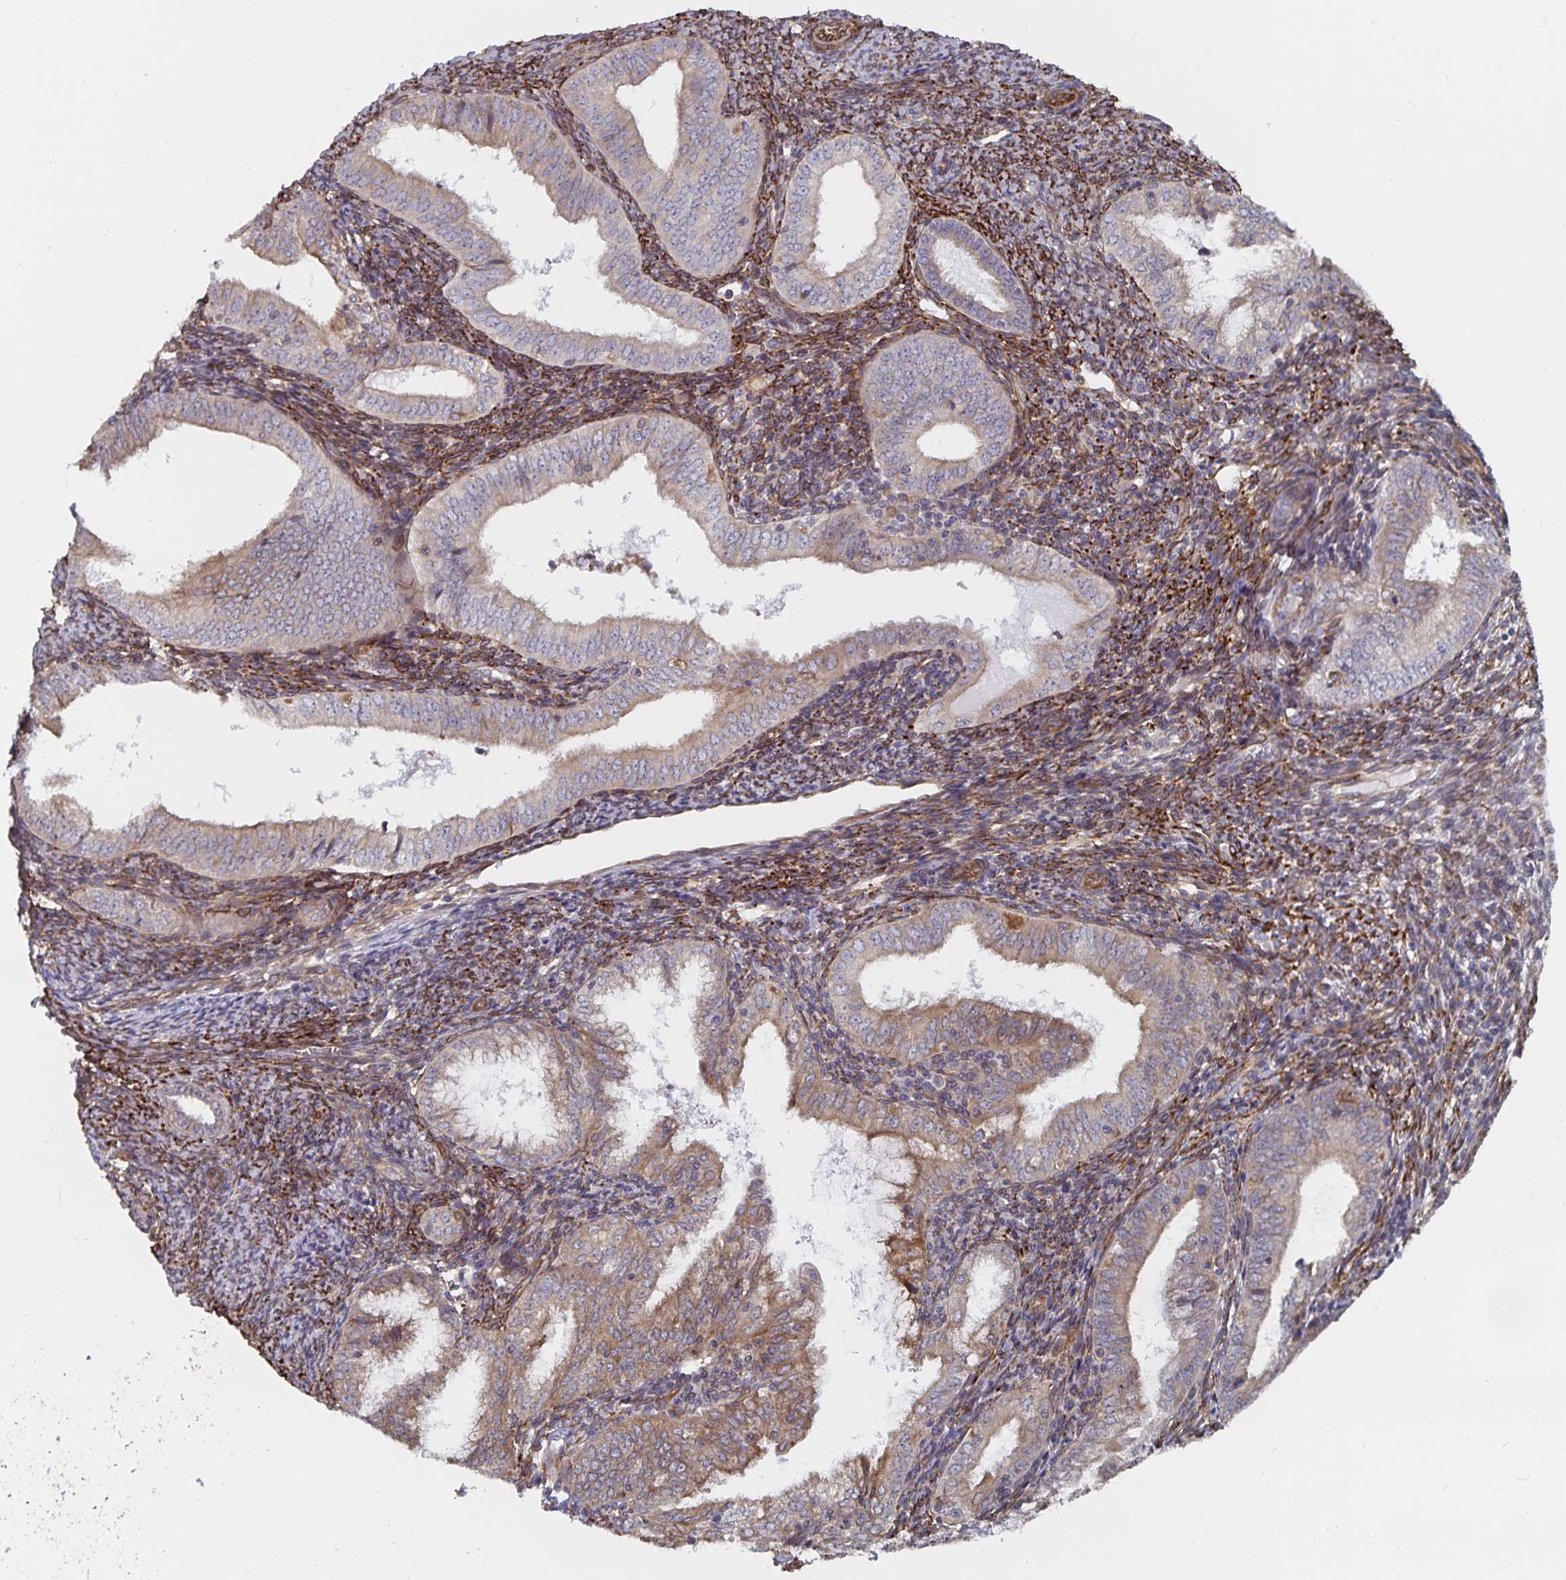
{"staining": {"intensity": "moderate", "quantity": "25%-75%", "location": "cytoplasmic/membranous"}, "tissue": "endometrial cancer", "cell_type": "Tumor cells", "image_type": "cancer", "snomed": [{"axis": "morphology", "description": "Adenocarcinoma, NOS"}, {"axis": "topography", "description": "Endometrium"}], "caption": "Endometrial cancer was stained to show a protein in brown. There is medium levels of moderate cytoplasmic/membranous expression in about 25%-75% of tumor cells. (DAB IHC, brown staining for protein, blue staining for nuclei).", "gene": "BCAP29", "patient": {"sex": "female", "age": 55}}